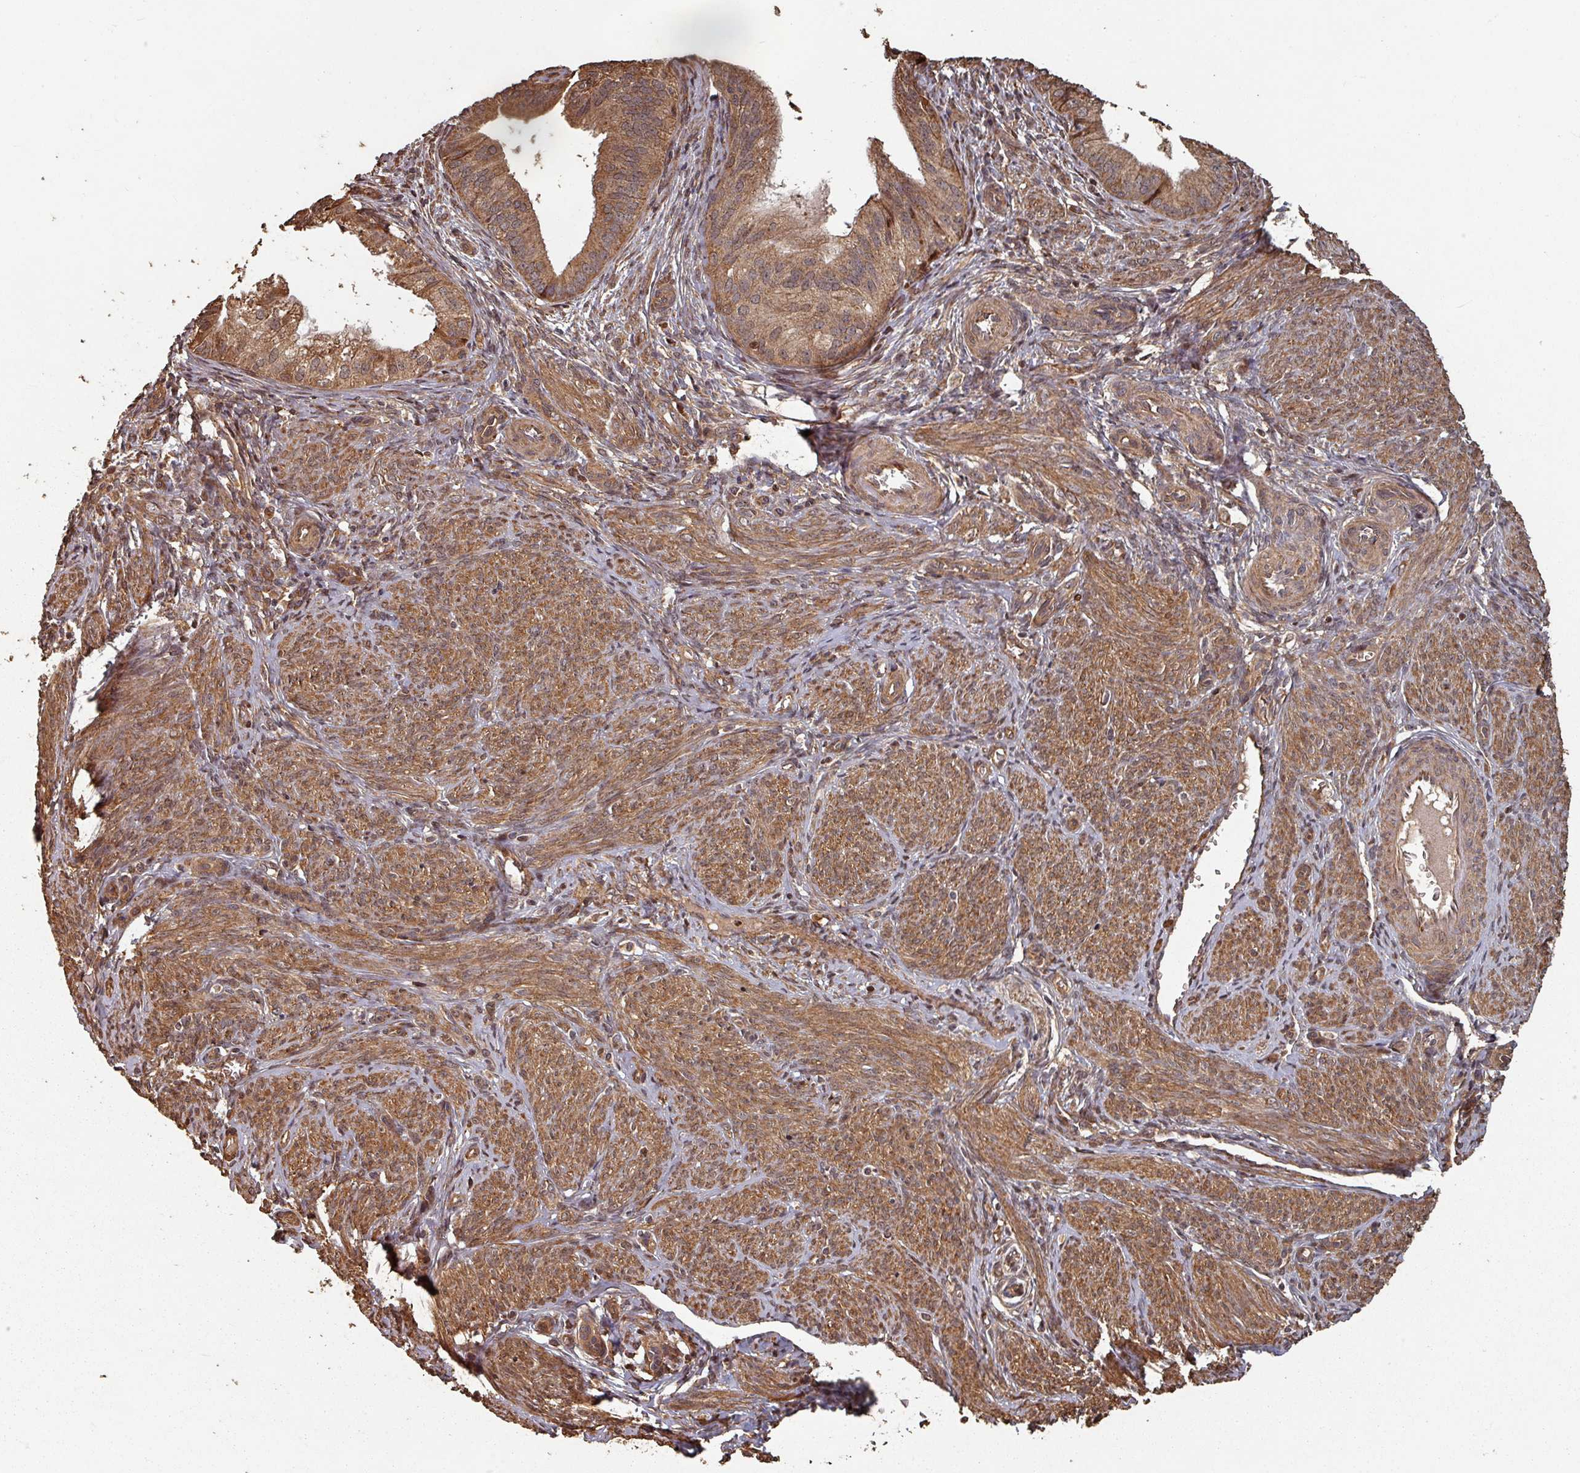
{"staining": {"intensity": "moderate", "quantity": ">75%", "location": "cytoplasmic/membranous"}, "tissue": "endometrial cancer", "cell_type": "Tumor cells", "image_type": "cancer", "snomed": [{"axis": "morphology", "description": "Adenocarcinoma, NOS"}, {"axis": "topography", "description": "Endometrium"}], "caption": "Brown immunohistochemical staining in endometrial cancer (adenocarcinoma) demonstrates moderate cytoplasmic/membranous staining in approximately >75% of tumor cells. (Brightfield microscopy of DAB IHC at high magnification).", "gene": "EID1", "patient": {"sex": "female", "age": 50}}